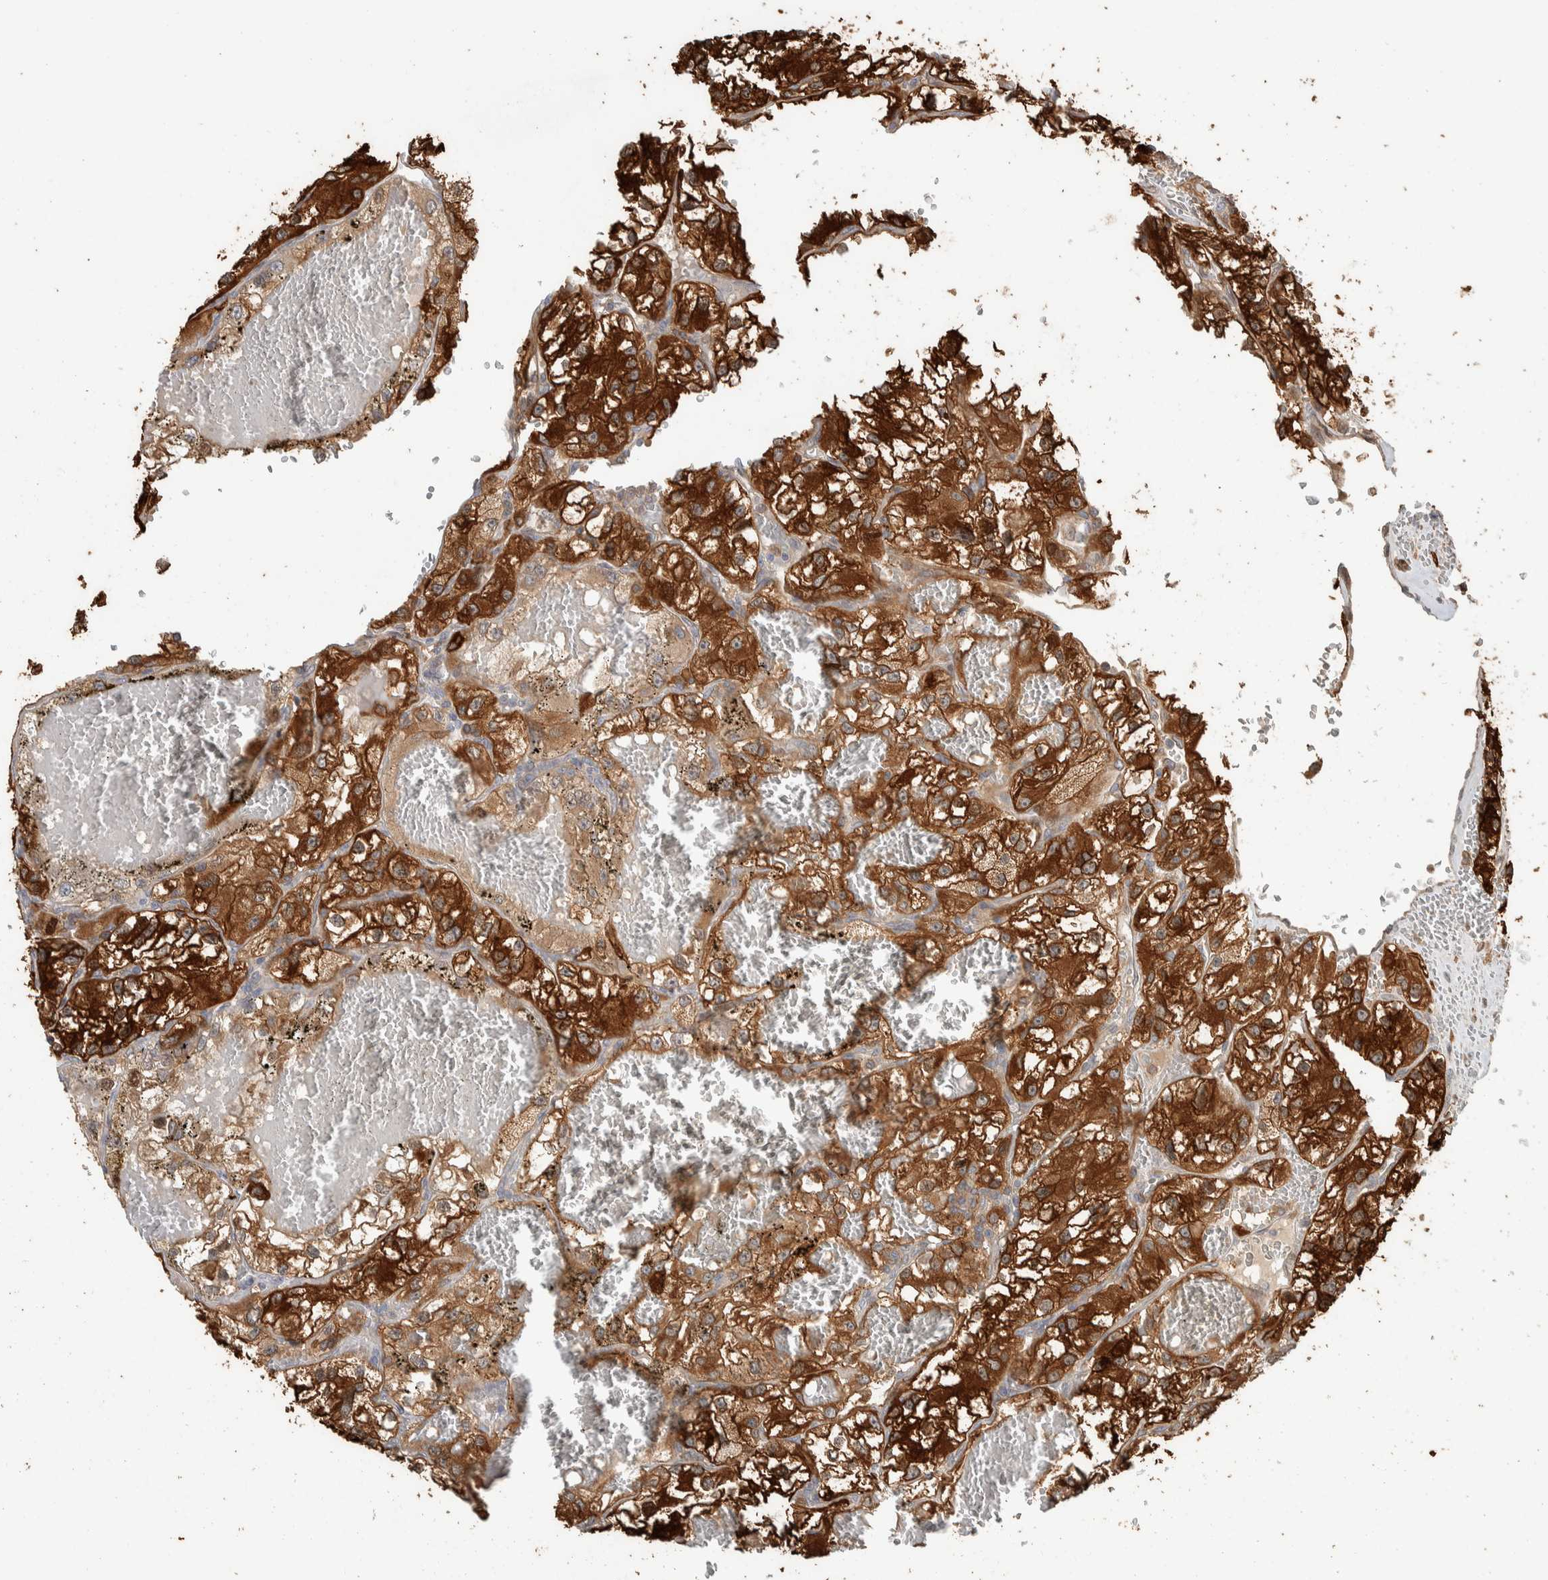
{"staining": {"intensity": "strong", "quantity": ">75%", "location": "cytoplasmic/membranous"}, "tissue": "renal cancer", "cell_type": "Tumor cells", "image_type": "cancer", "snomed": [{"axis": "morphology", "description": "Adenocarcinoma, NOS"}, {"axis": "topography", "description": "Kidney"}], "caption": "Human renal cancer (adenocarcinoma) stained for a protein (brown) demonstrates strong cytoplasmic/membranous positive staining in about >75% of tumor cells.", "gene": "CNTROB", "patient": {"sex": "female", "age": 57}}